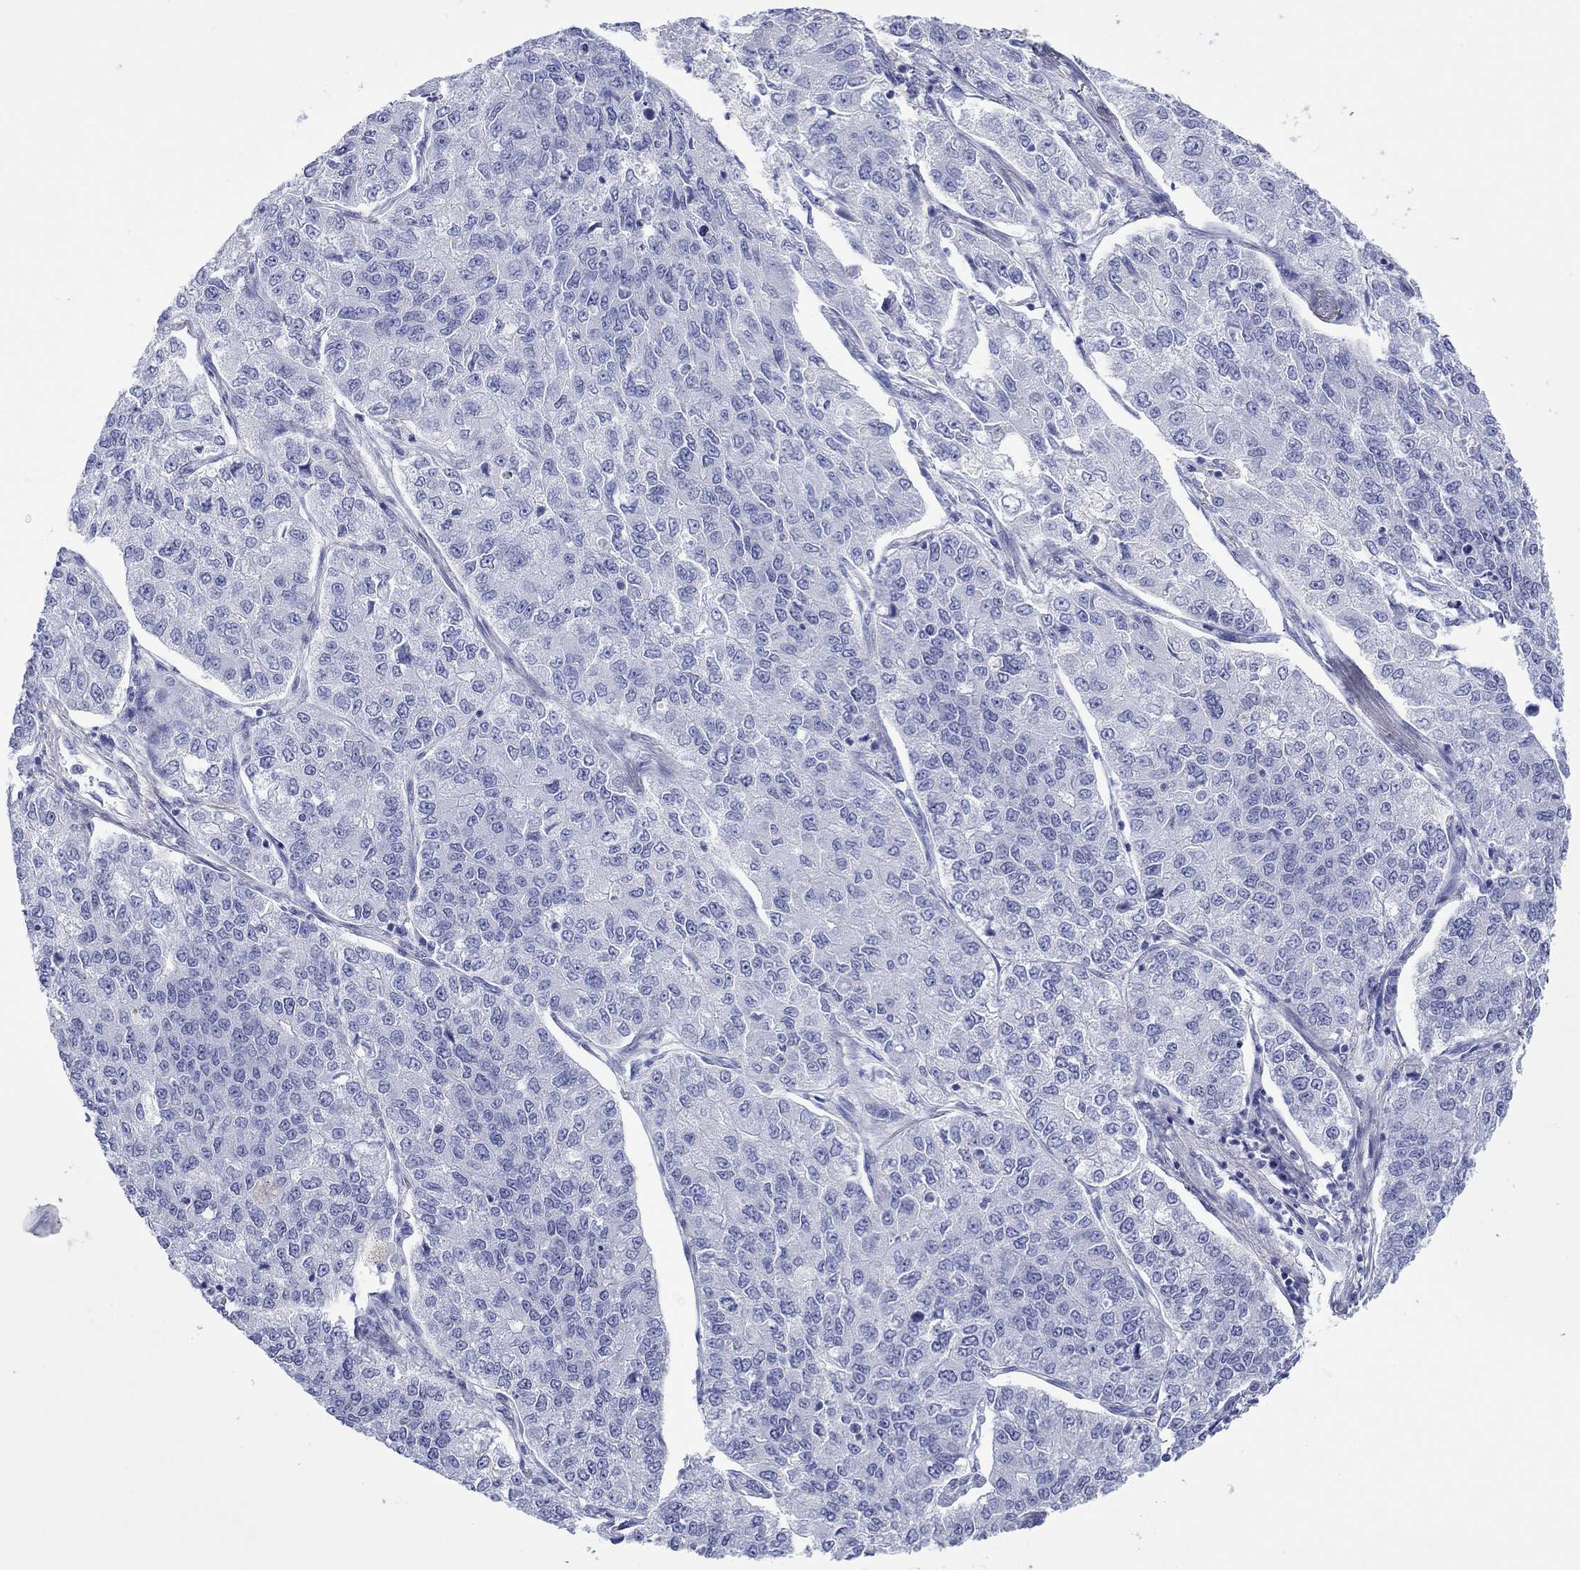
{"staining": {"intensity": "negative", "quantity": "none", "location": "none"}, "tissue": "lung cancer", "cell_type": "Tumor cells", "image_type": "cancer", "snomed": [{"axis": "morphology", "description": "Adenocarcinoma, NOS"}, {"axis": "topography", "description": "Lung"}], "caption": "Immunohistochemical staining of human lung cancer (adenocarcinoma) demonstrates no significant staining in tumor cells.", "gene": "MLANA", "patient": {"sex": "male", "age": 49}}